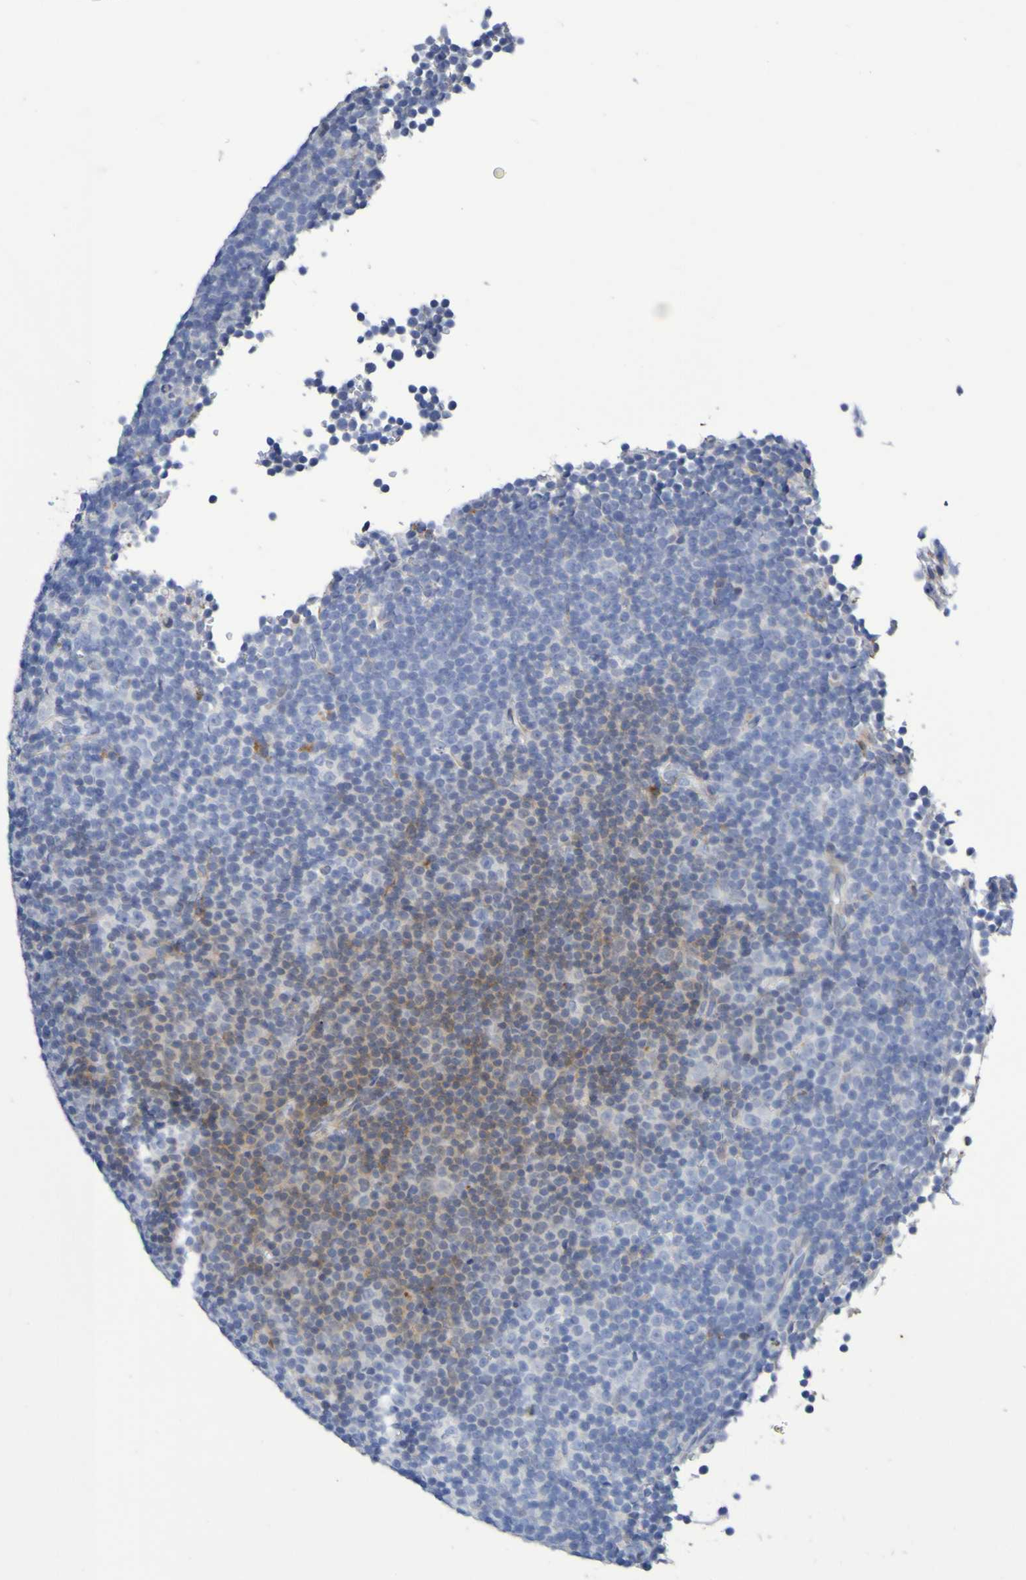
{"staining": {"intensity": "moderate", "quantity": "<25%", "location": "cytoplasmic/membranous"}, "tissue": "lymphoma", "cell_type": "Tumor cells", "image_type": "cancer", "snomed": [{"axis": "morphology", "description": "Malignant lymphoma, non-Hodgkin's type, Low grade"}, {"axis": "topography", "description": "Lymph node"}], "caption": "Protein expression by immunohistochemistry (IHC) reveals moderate cytoplasmic/membranous staining in approximately <25% of tumor cells in low-grade malignant lymphoma, non-Hodgkin's type.", "gene": "C11orf24", "patient": {"sex": "female", "age": 67}}